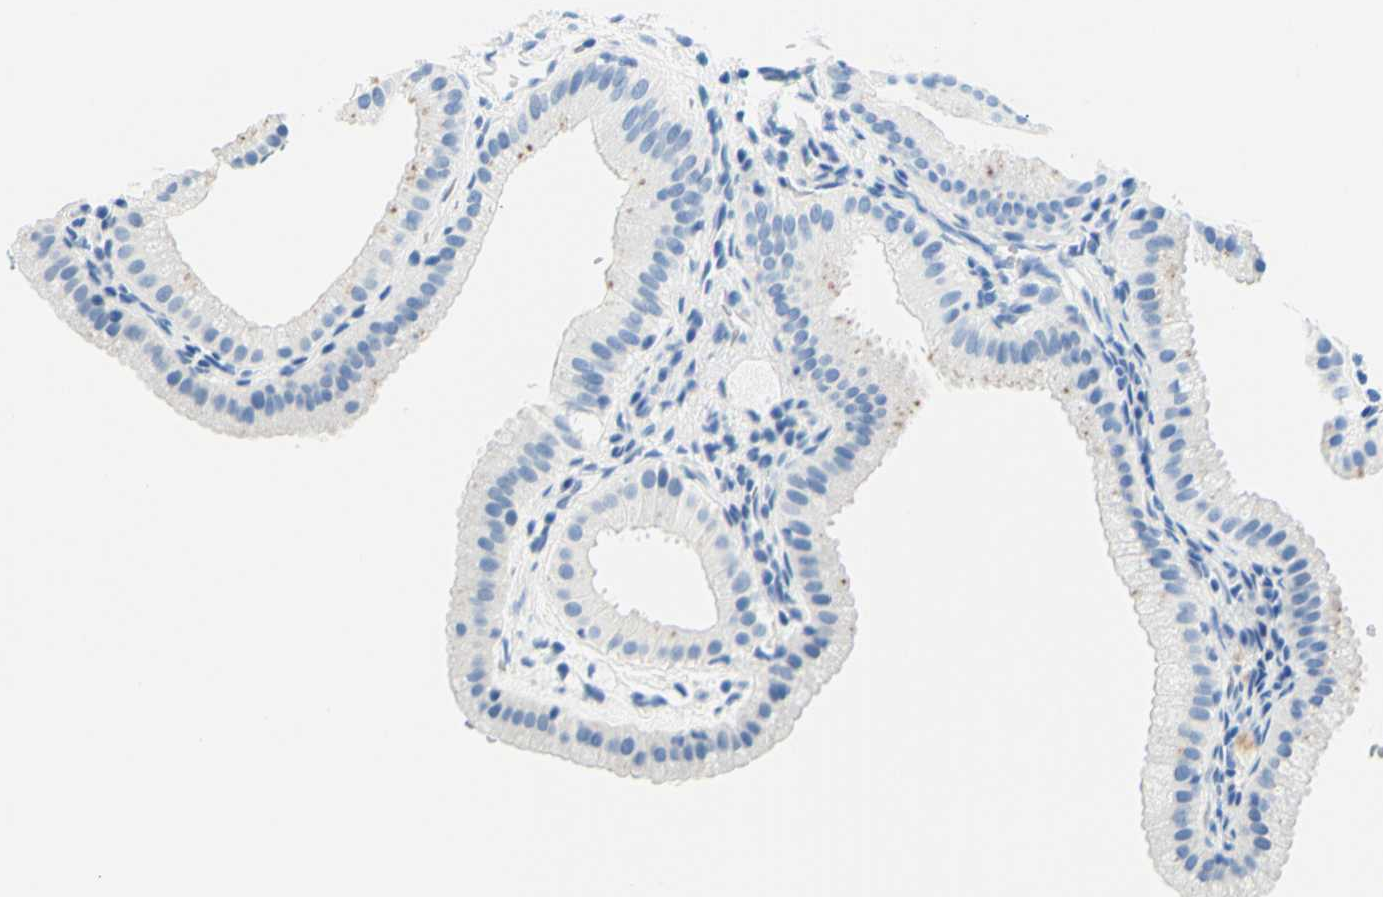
{"staining": {"intensity": "weak", "quantity": "<25%", "location": "cytoplasmic/membranous"}, "tissue": "gallbladder", "cell_type": "Glandular cells", "image_type": "normal", "snomed": [{"axis": "morphology", "description": "Normal tissue, NOS"}, {"axis": "topography", "description": "Gallbladder"}], "caption": "Glandular cells are negative for brown protein staining in benign gallbladder.", "gene": "MYH2", "patient": {"sex": "female", "age": 64}}